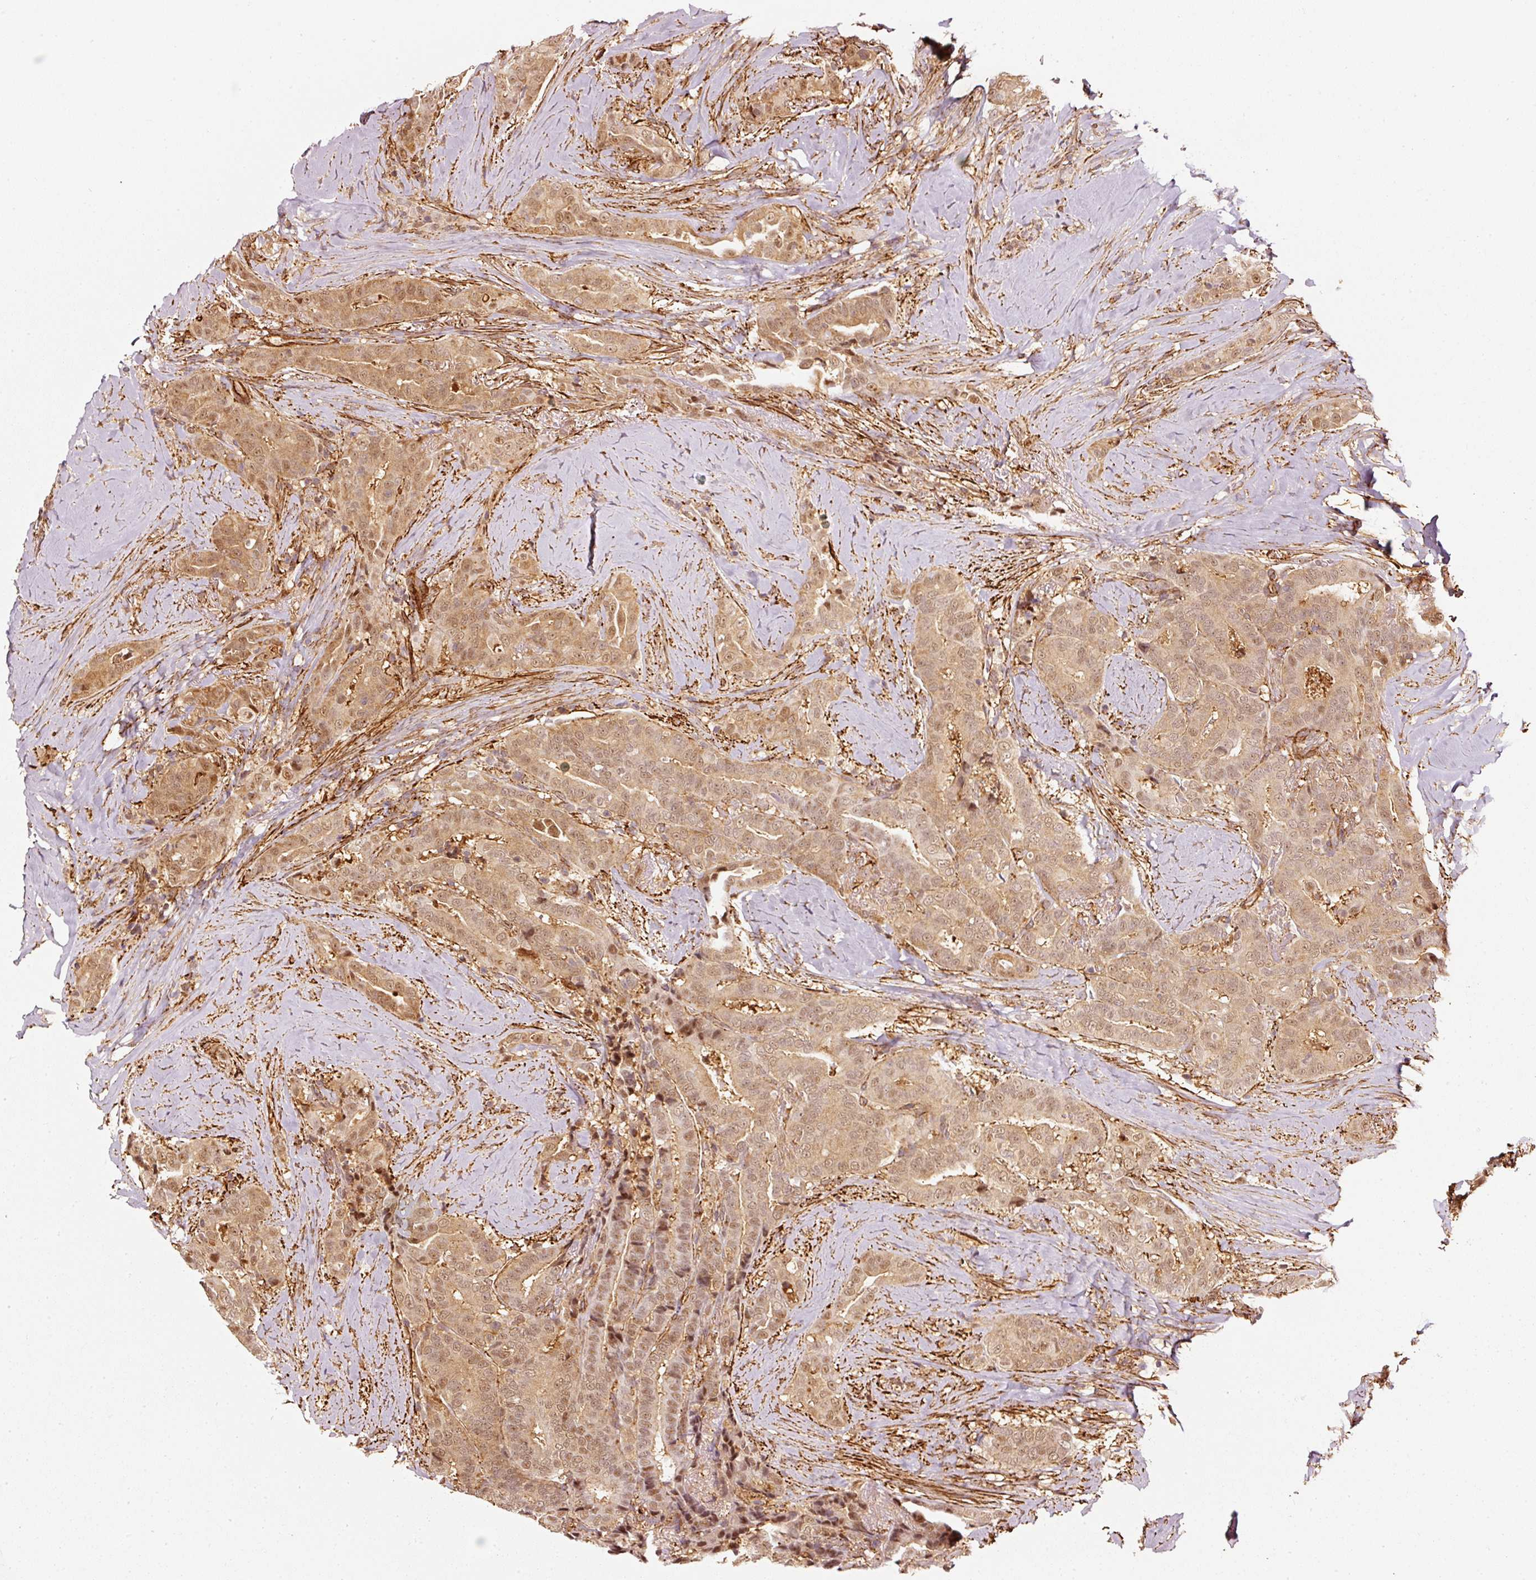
{"staining": {"intensity": "moderate", "quantity": ">75%", "location": "cytoplasmic/membranous,nuclear"}, "tissue": "thyroid cancer", "cell_type": "Tumor cells", "image_type": "cancer", "snomed": [{"axis": "morphology", "description": "Papillary adenocarcinoma, NOS"}, {"axis": "topography", "description": "Thyroid gland"}], "caption": "Immunohistochemical staining of thyroid papillary adenocarcinoma demonstrates medium levels of moderate cytoplasmic/membranous and nuclear expression in about >75% of tumor cells.", "gene": "PSMD1", "patient": {"sex": "male", "age": 61}}